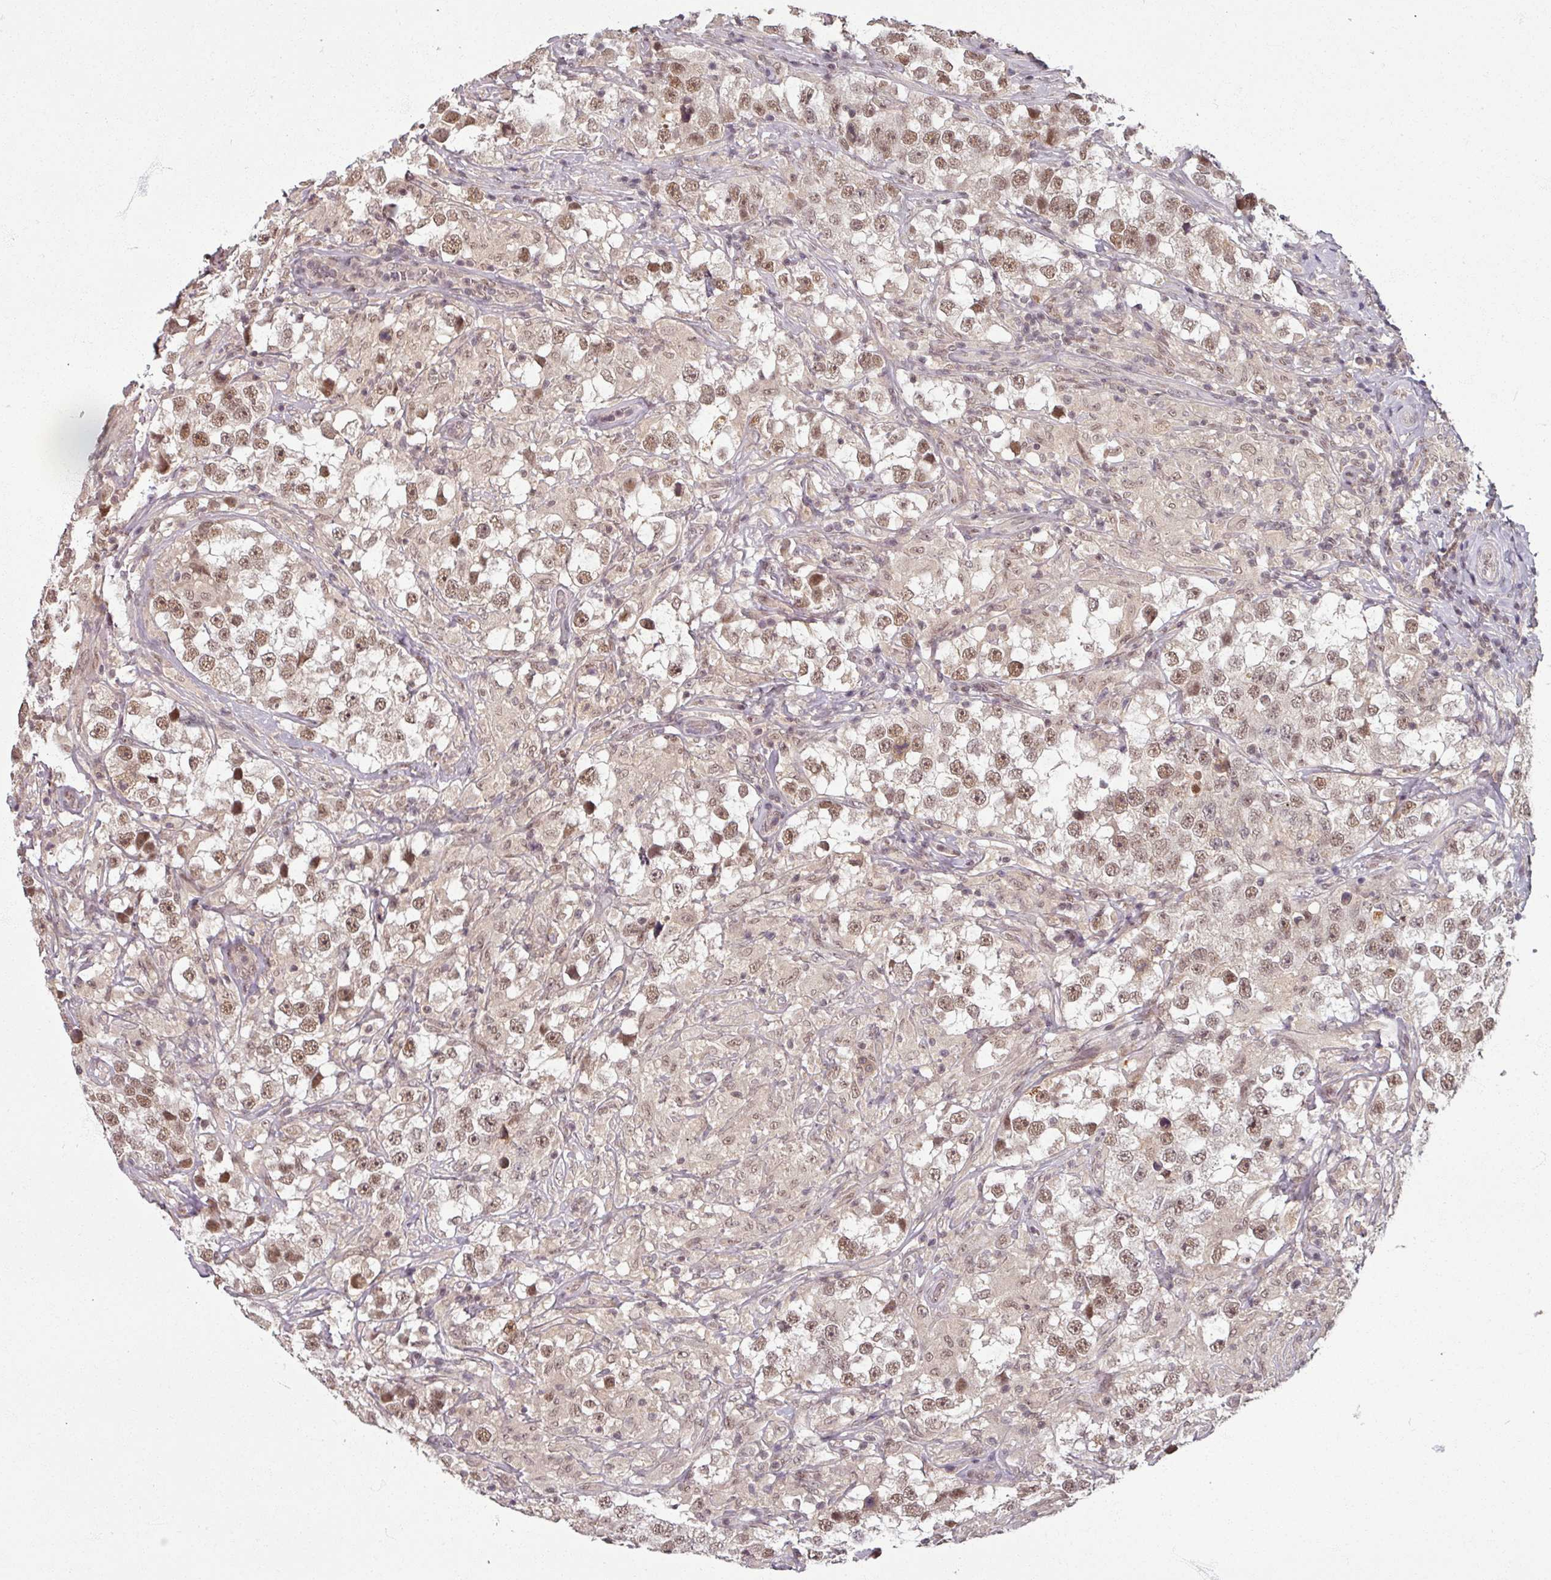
{"staining": {"intensity": "moderate", "quantity": "25%-75%", "location": "nuclear"}, "tissue": "testis cancer", "cell_type": "Tumor cells", "image_type": "cancer", "snomed": [{"axis": "morphology", "description": "Seminoma, NOS"}, {"axis": "topography", "description": "Testis"}], "caption": "Testis cancer tissue exhibits moderate nuclear staining in about 25%-75% of tumor cells, visualized by immunohistochemistry.", "gene": "POLR2G", "patient": {"sex": "male", "age": 46}}